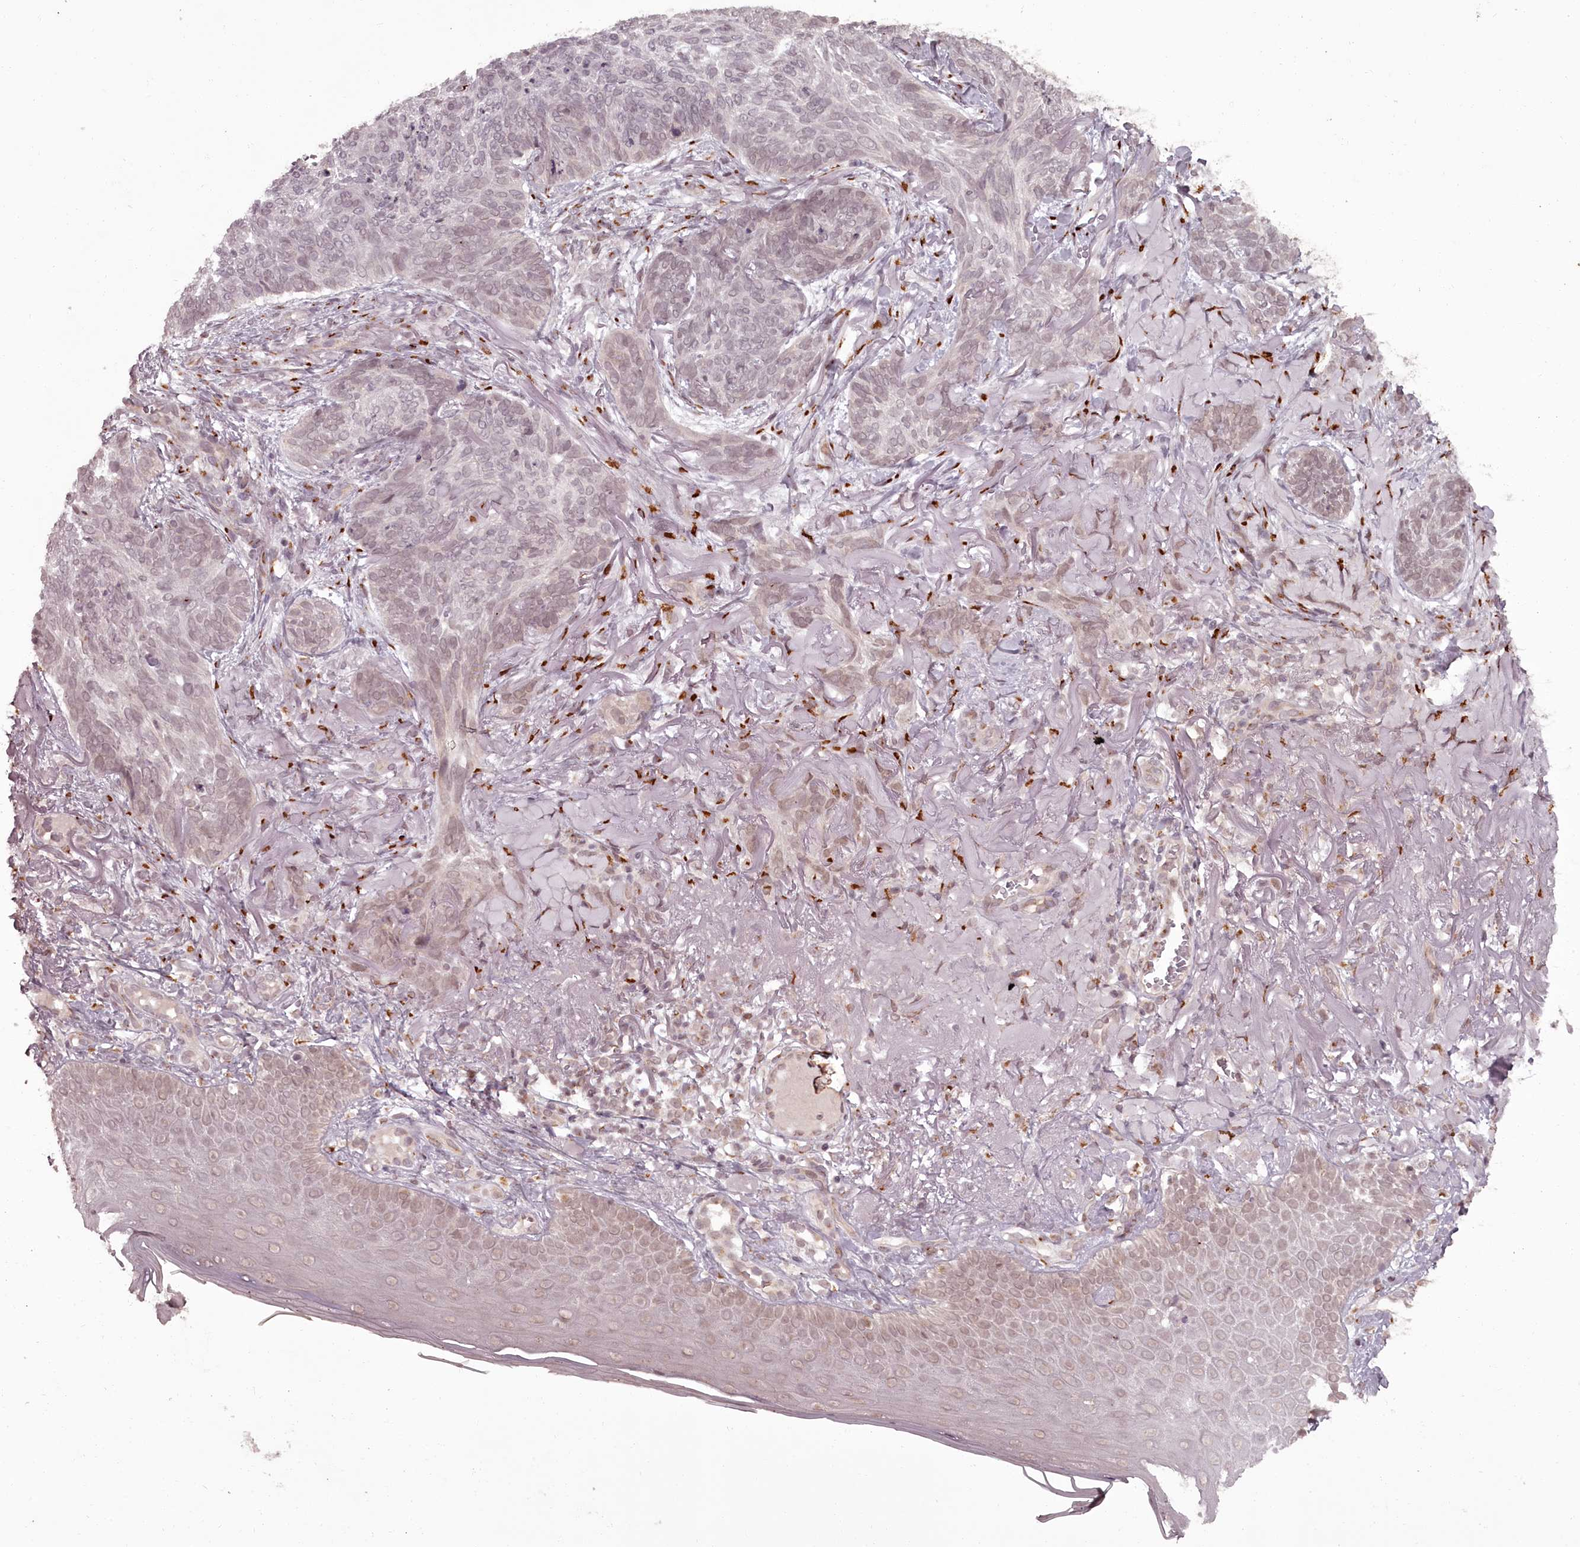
{"staining": {"intensity": "weak", "quantity": "25%-75%", "location": "nuclear"}, "tissue": "skin cancer", "cell_type": "Tumor cells", "image_type": "cancer", "snomed": [{"axis": "morphology", "description": "Normal tissue, NOS"}, {"axis": "morphology", "description": "Basal cell carcinoma"}, {"axis": "topography", "description": "Skin"}], "caption": "Tumor cells exhibit low levels of weak nuclear positivity in approximately 25%-75% of cells in skin basal cell carcinoma.", "gene": "CEP83", "patient": {"sex": "male", "age": 66}}